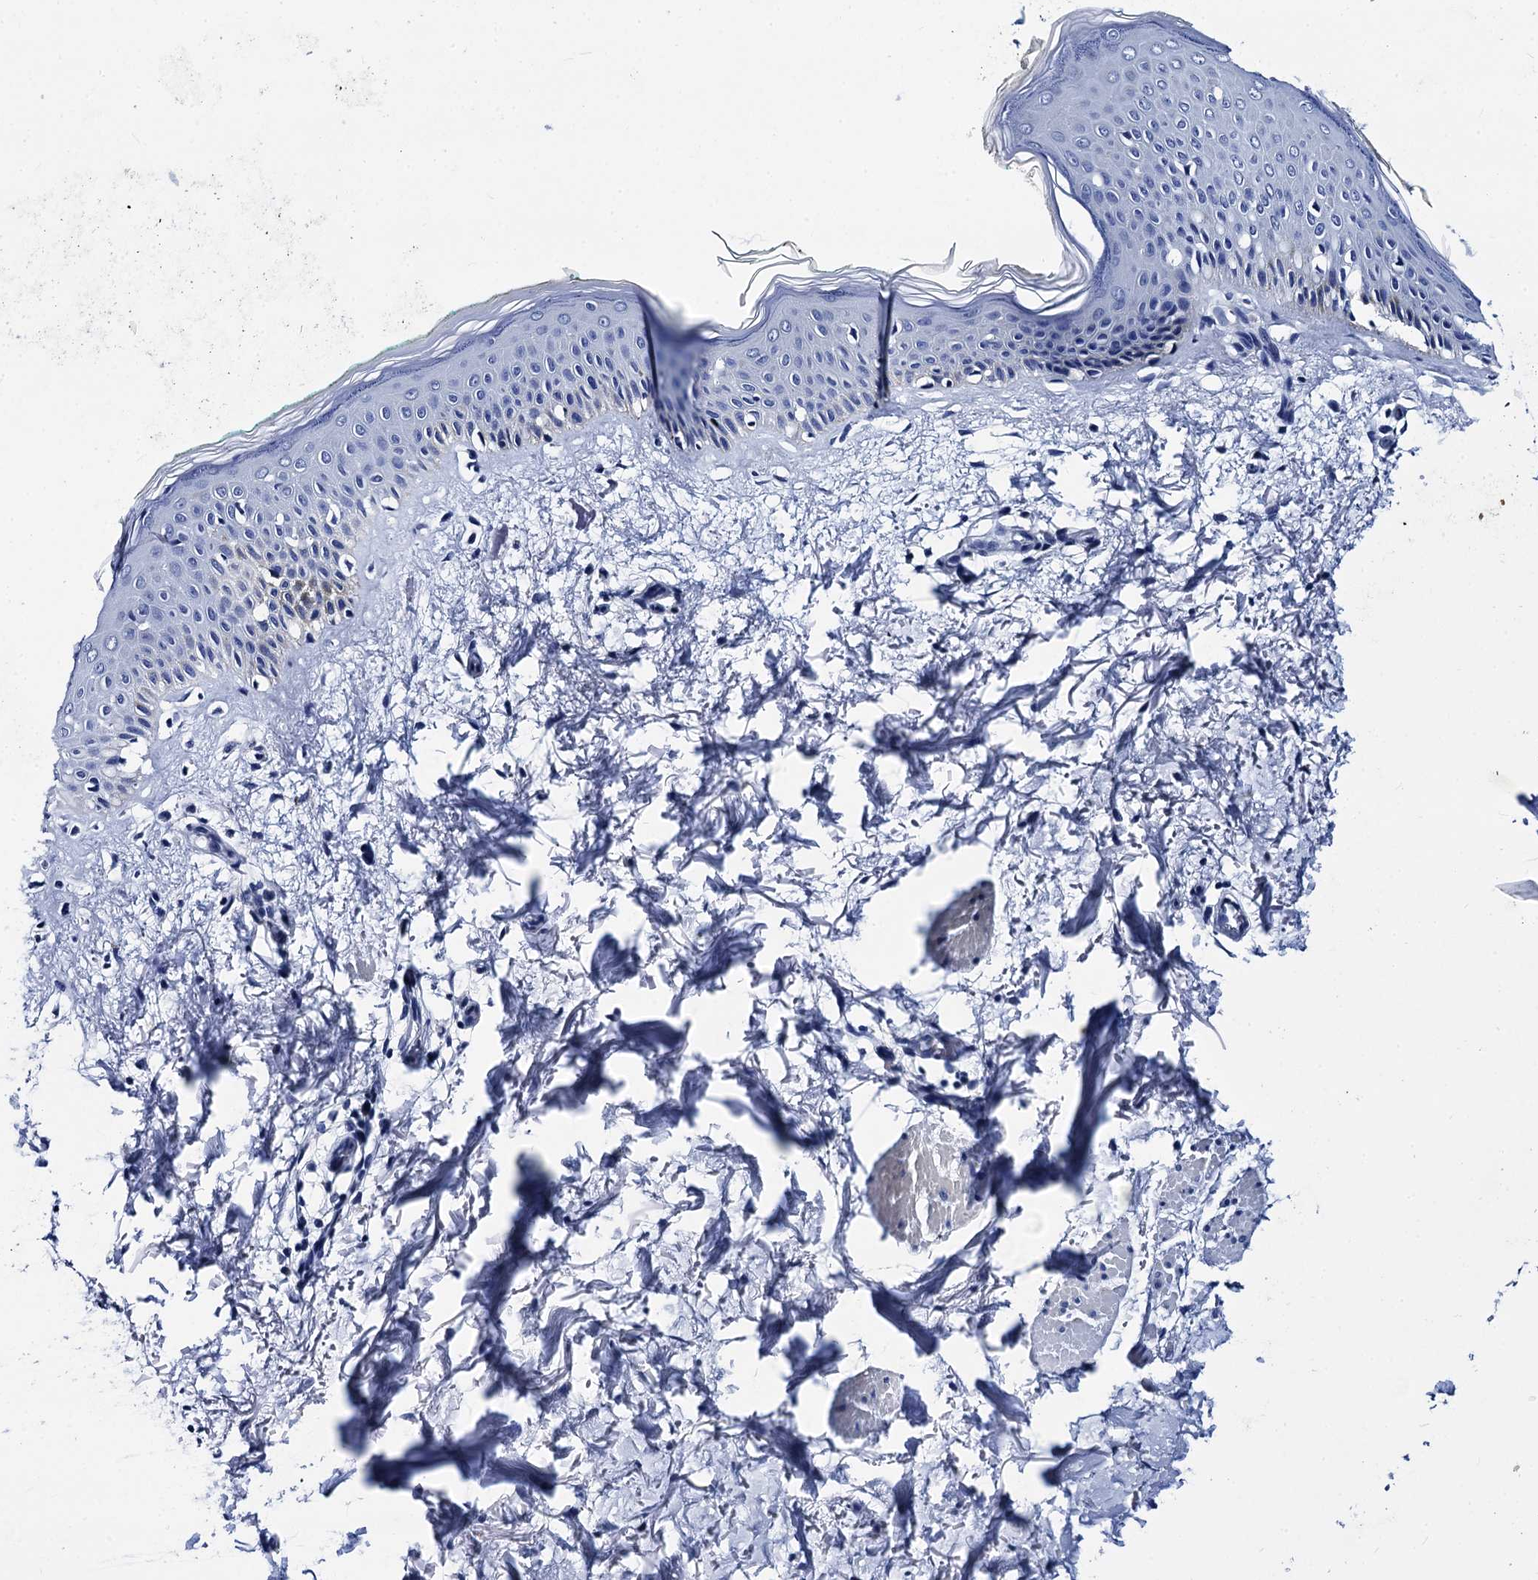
{"staining": {"intensity": "negative", "quantity": "none", "location": "none"}, "tissue": "skin", "cell_type": "Fibroblasts", "image_type": "normal", "snomed": [{"axis": "morphology", "description": "Normal tissue, NOS"}, {"axis": "topography", "description": "Skin"}], "caption": "The histopathology image reveals no staining of fibroblasts in unremarkable skin.", "gene": "MYBPC3", "patient": {"sex": "male", "age": 62}}